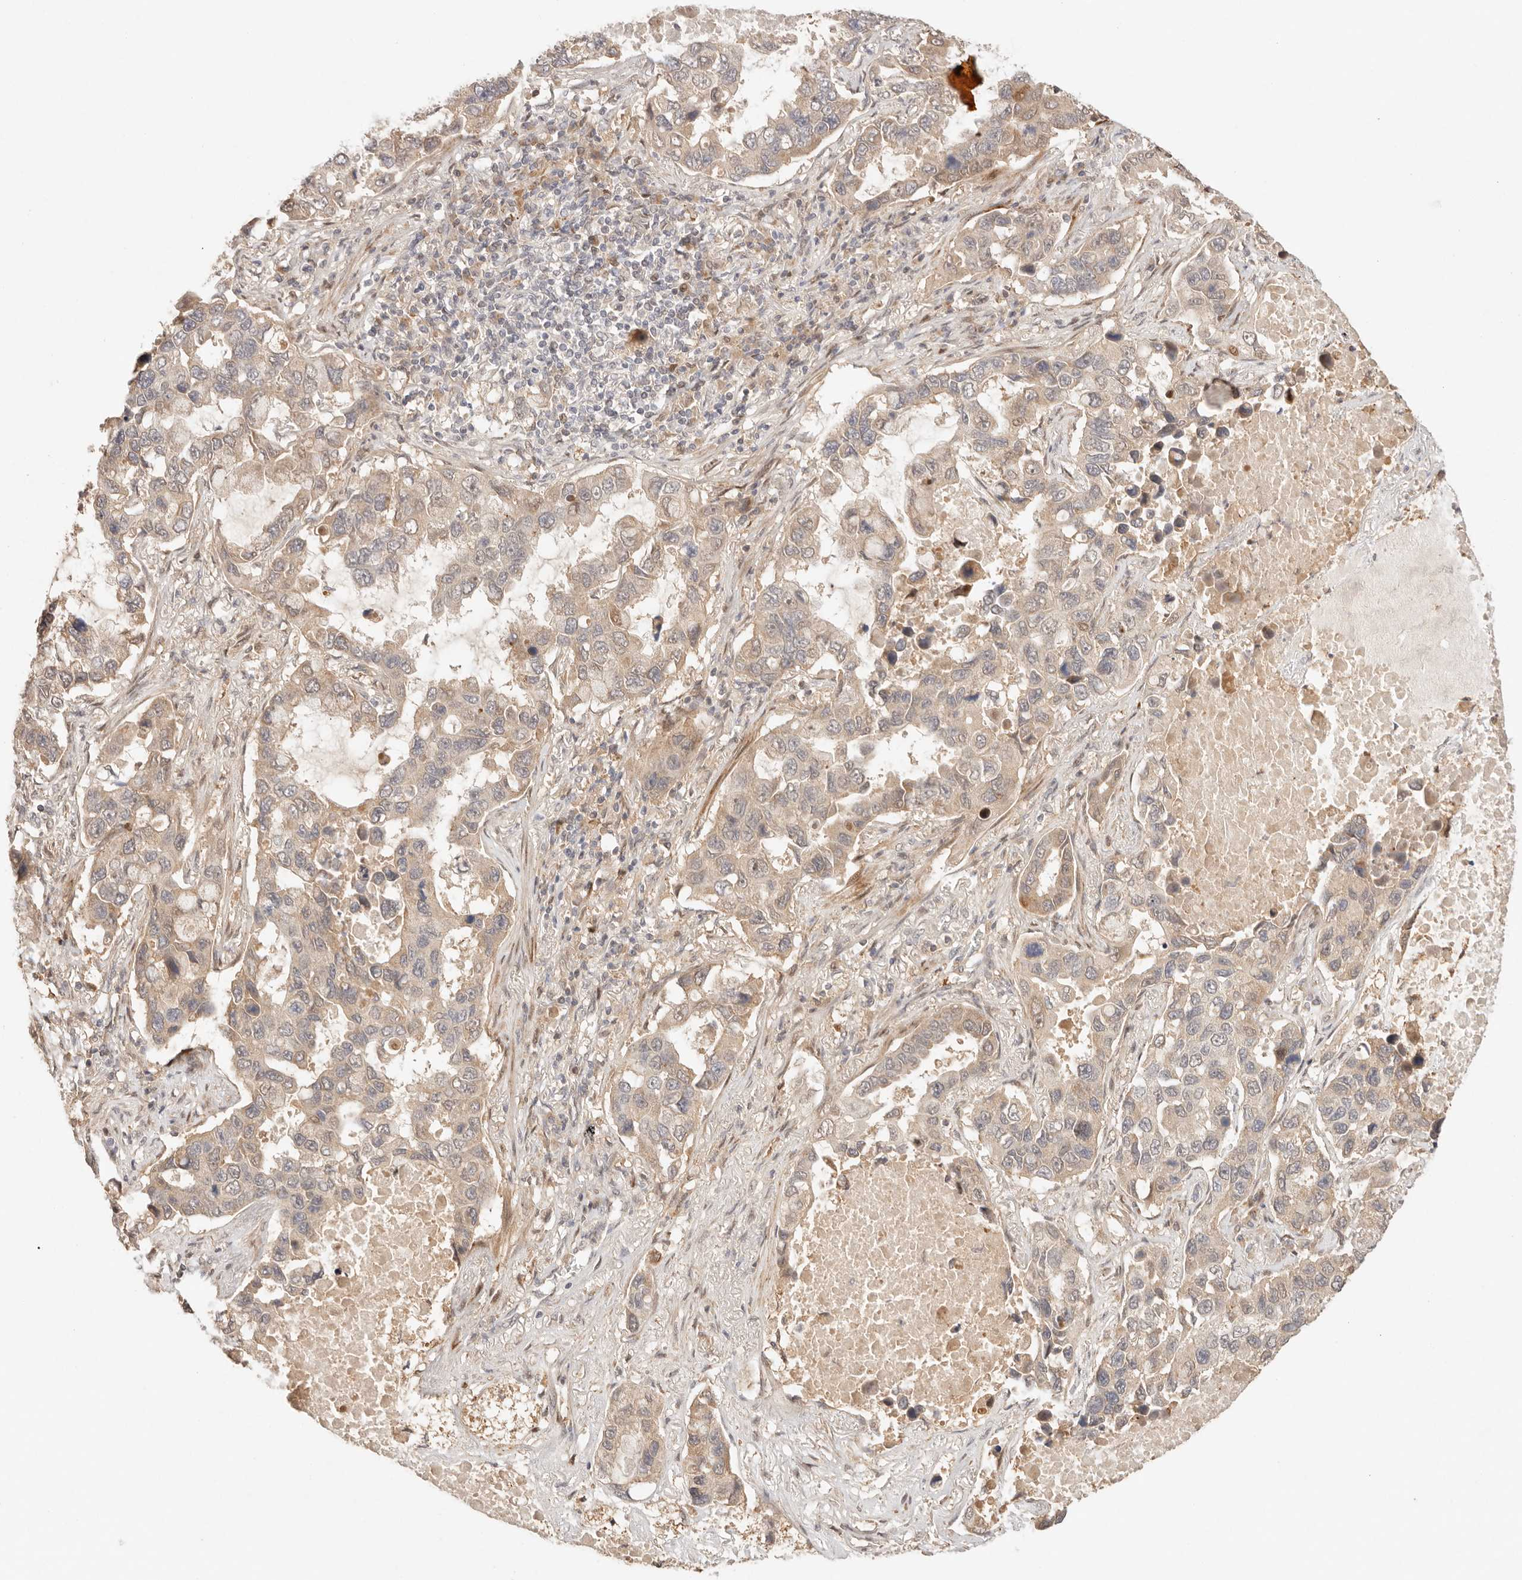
{"staining": {"intensity": "weak", "quantity": ">75%", "location": "cytoplasmic/membranous"}, "tissue": "lung cancer", "cell_type": "Tumor cells", "image_type": "cancer", "snomed": [{"axis": "morphology", "description": "Adenocarcinoma, NOS"}, {"axis": "topography", "description": "Lung"}], "caption": "Protein staining exhibits weak cytoplasmic/membranous expression in about >75% of tumor cells in lung cancer.", "gene": "PHLDA3", "patient": {"sex": "male", "age": 64}}